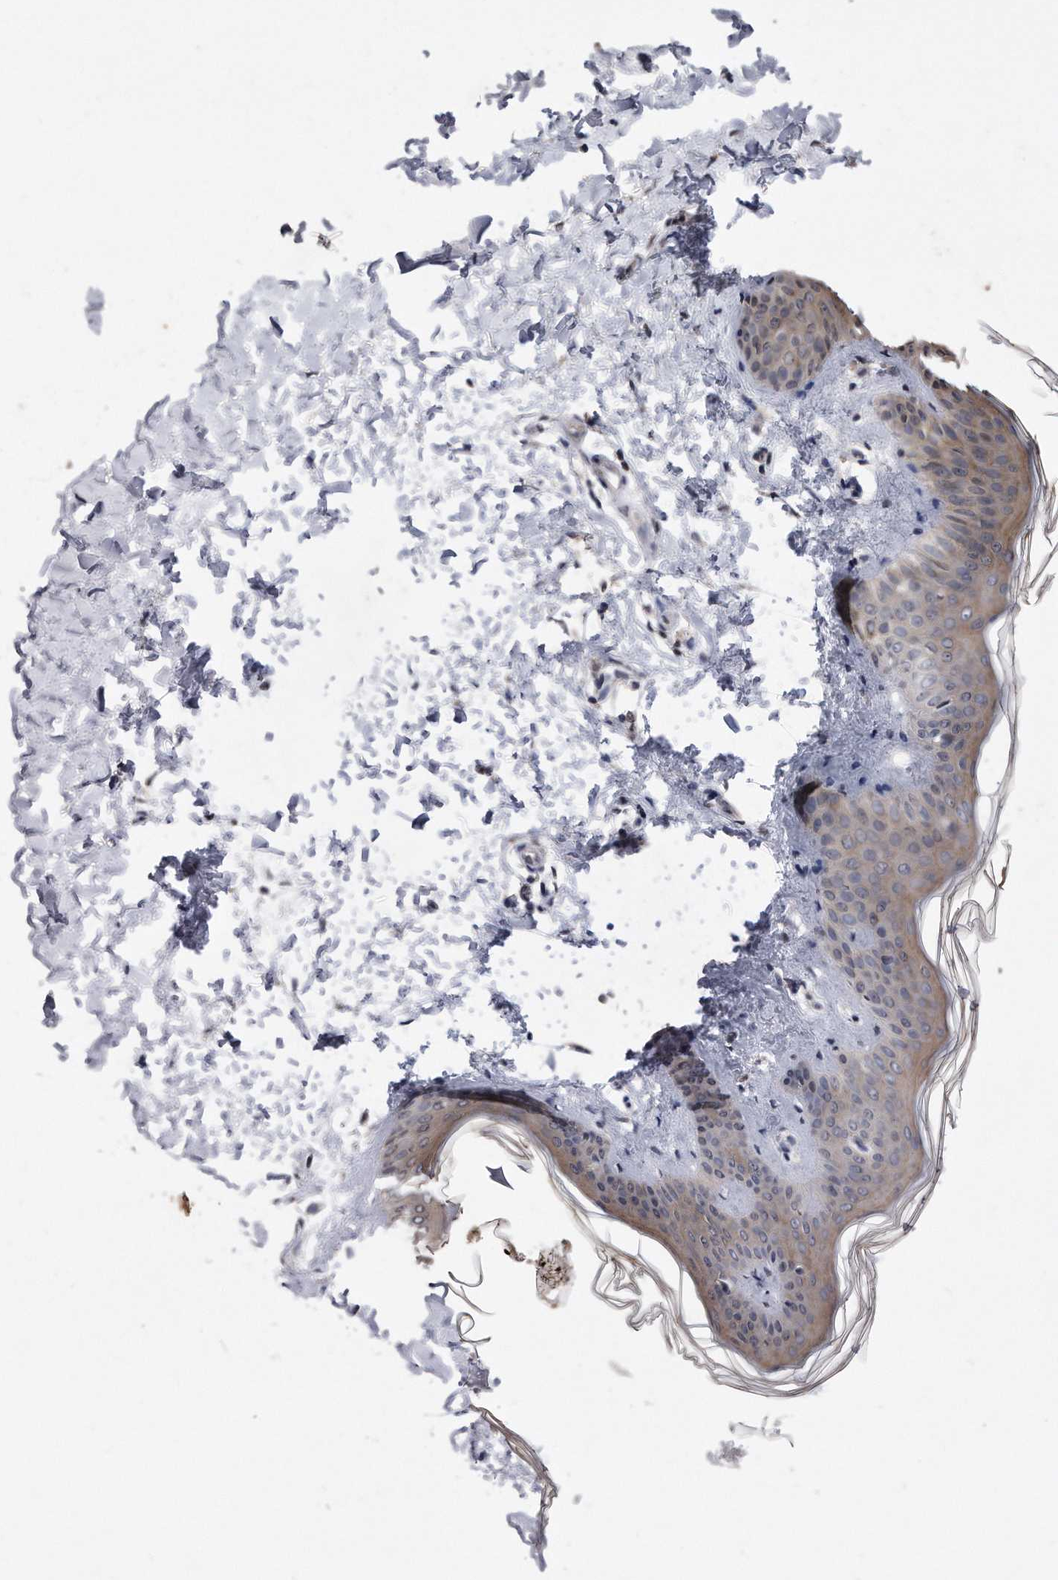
{"staining": {"intensity": "negative", "quantity": "none", "location": "none"}, "tissue": "skin", "cell_type": "Fibroblasts", "image_type": "normal", "snomed": [{"axis": "morphology", "description": "Normal tissue, NOS"}, {"axis": "topography", "description": "Skin"}], "caption": "A high-resolution histopathology image shows IHC staining of normal skin, which exhibits no significant staining in fibroblasts.", "gene": "DAB1", "patient": {"sex": "female", "age": 17}}